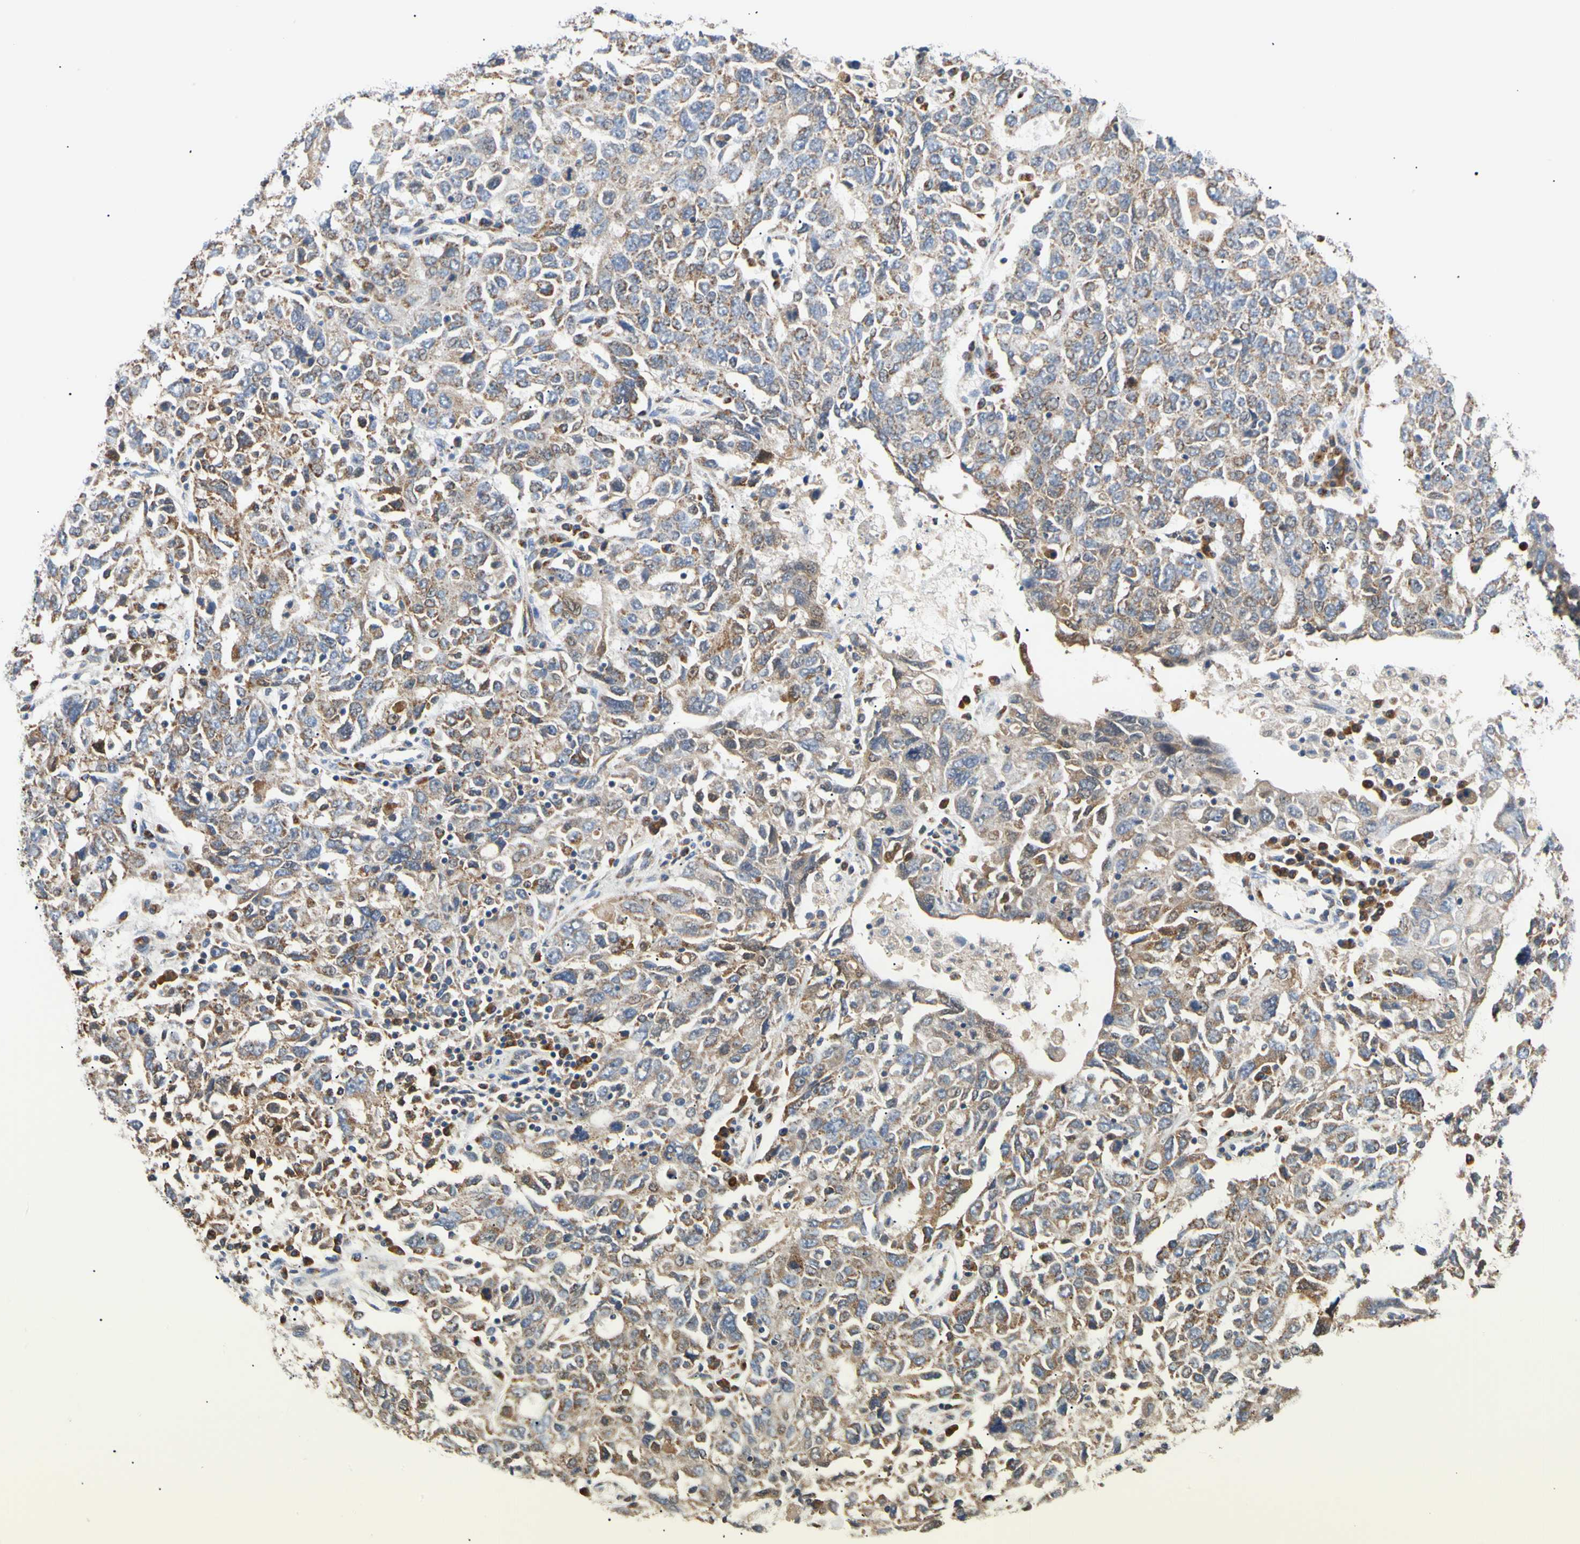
{"staining": {"intensity": "moderate", "quantity": ">75%", "location": "cytoplasmic/membranous"}, "tissue": "ovarian cancer", "cell_type": "Tumor cells", "image_type": "cancer", "snomed": [{"axis": "morphology", "description": "Carcinoma, endometroid"}, {"axis": "topography", "description": "Ovary"}], "caption": "Protein staining demonstrates moderate cytoplasmic/membranous staining in about >75% of tumor cells in endometroid carcinoma (ovarian). The protein of interest is stained brown, and the nuclei are stained in blue (DAB (3,3'-diaminobenzidine) IHC with brightfield microscopy, high magnification).", "gene": "ACAT1", "patient": {"sex": "female", "age": 62}}